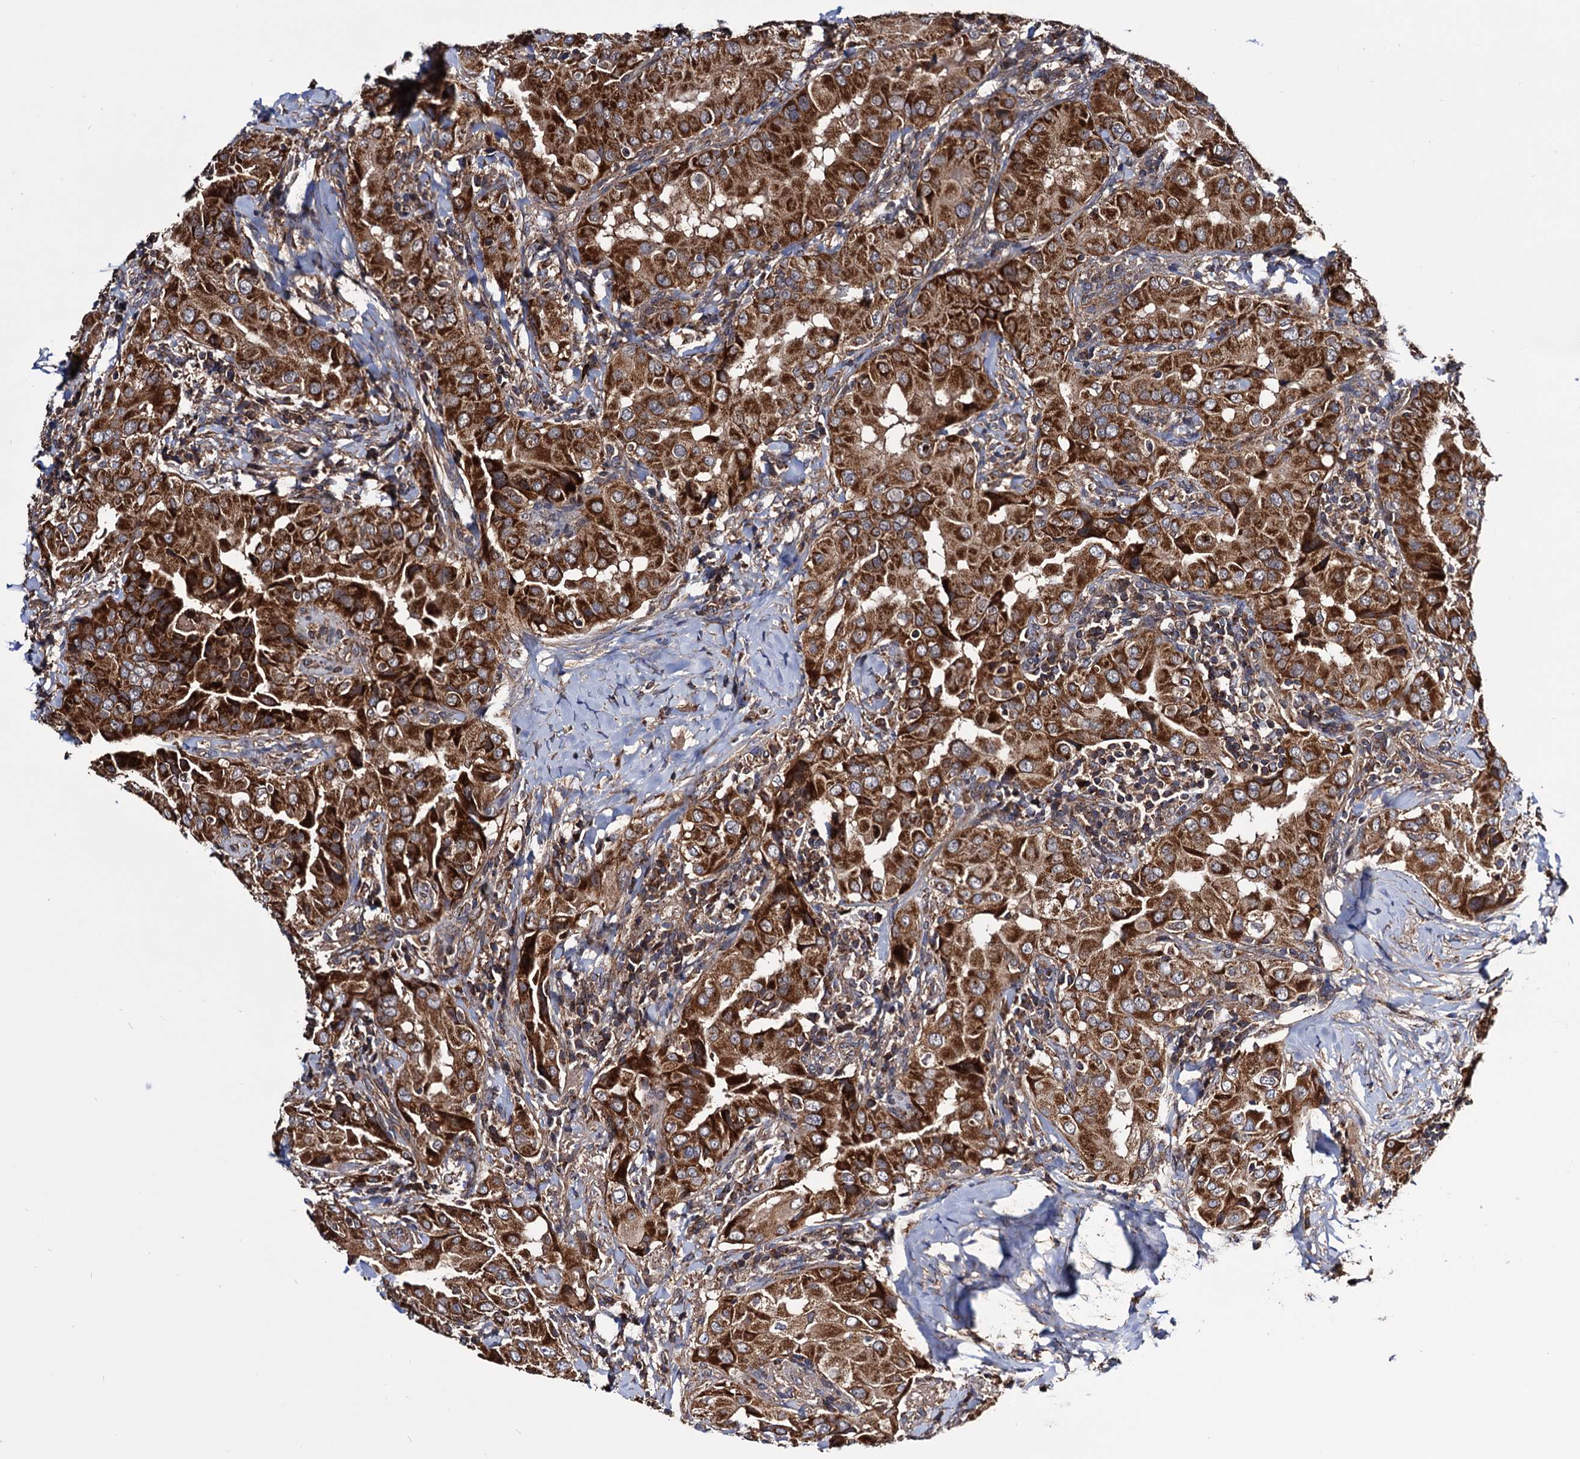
{"staining": {"intensity": "strong", "quantity": ">75%", "location": "cytoplasmic/membranous"}, "tissue": "thyroid cancer", "cell_type": "Tumor cells", "image_type": "cancer", "snomed": [{"axis": "morphology", "description": "Papillary adenocarcinoma, NOS"}, {"axis": "topography", "description": "Thyroid gland"}], "caption": "Human papillary adenocarcinoma (thyroid) stained with a brown dye shows strong cytoplasmic/membranous positive expression in approximately >75% of tumor cells.", "gene": "MRPL42", "patient": {"sex": "male", "age": 33}}